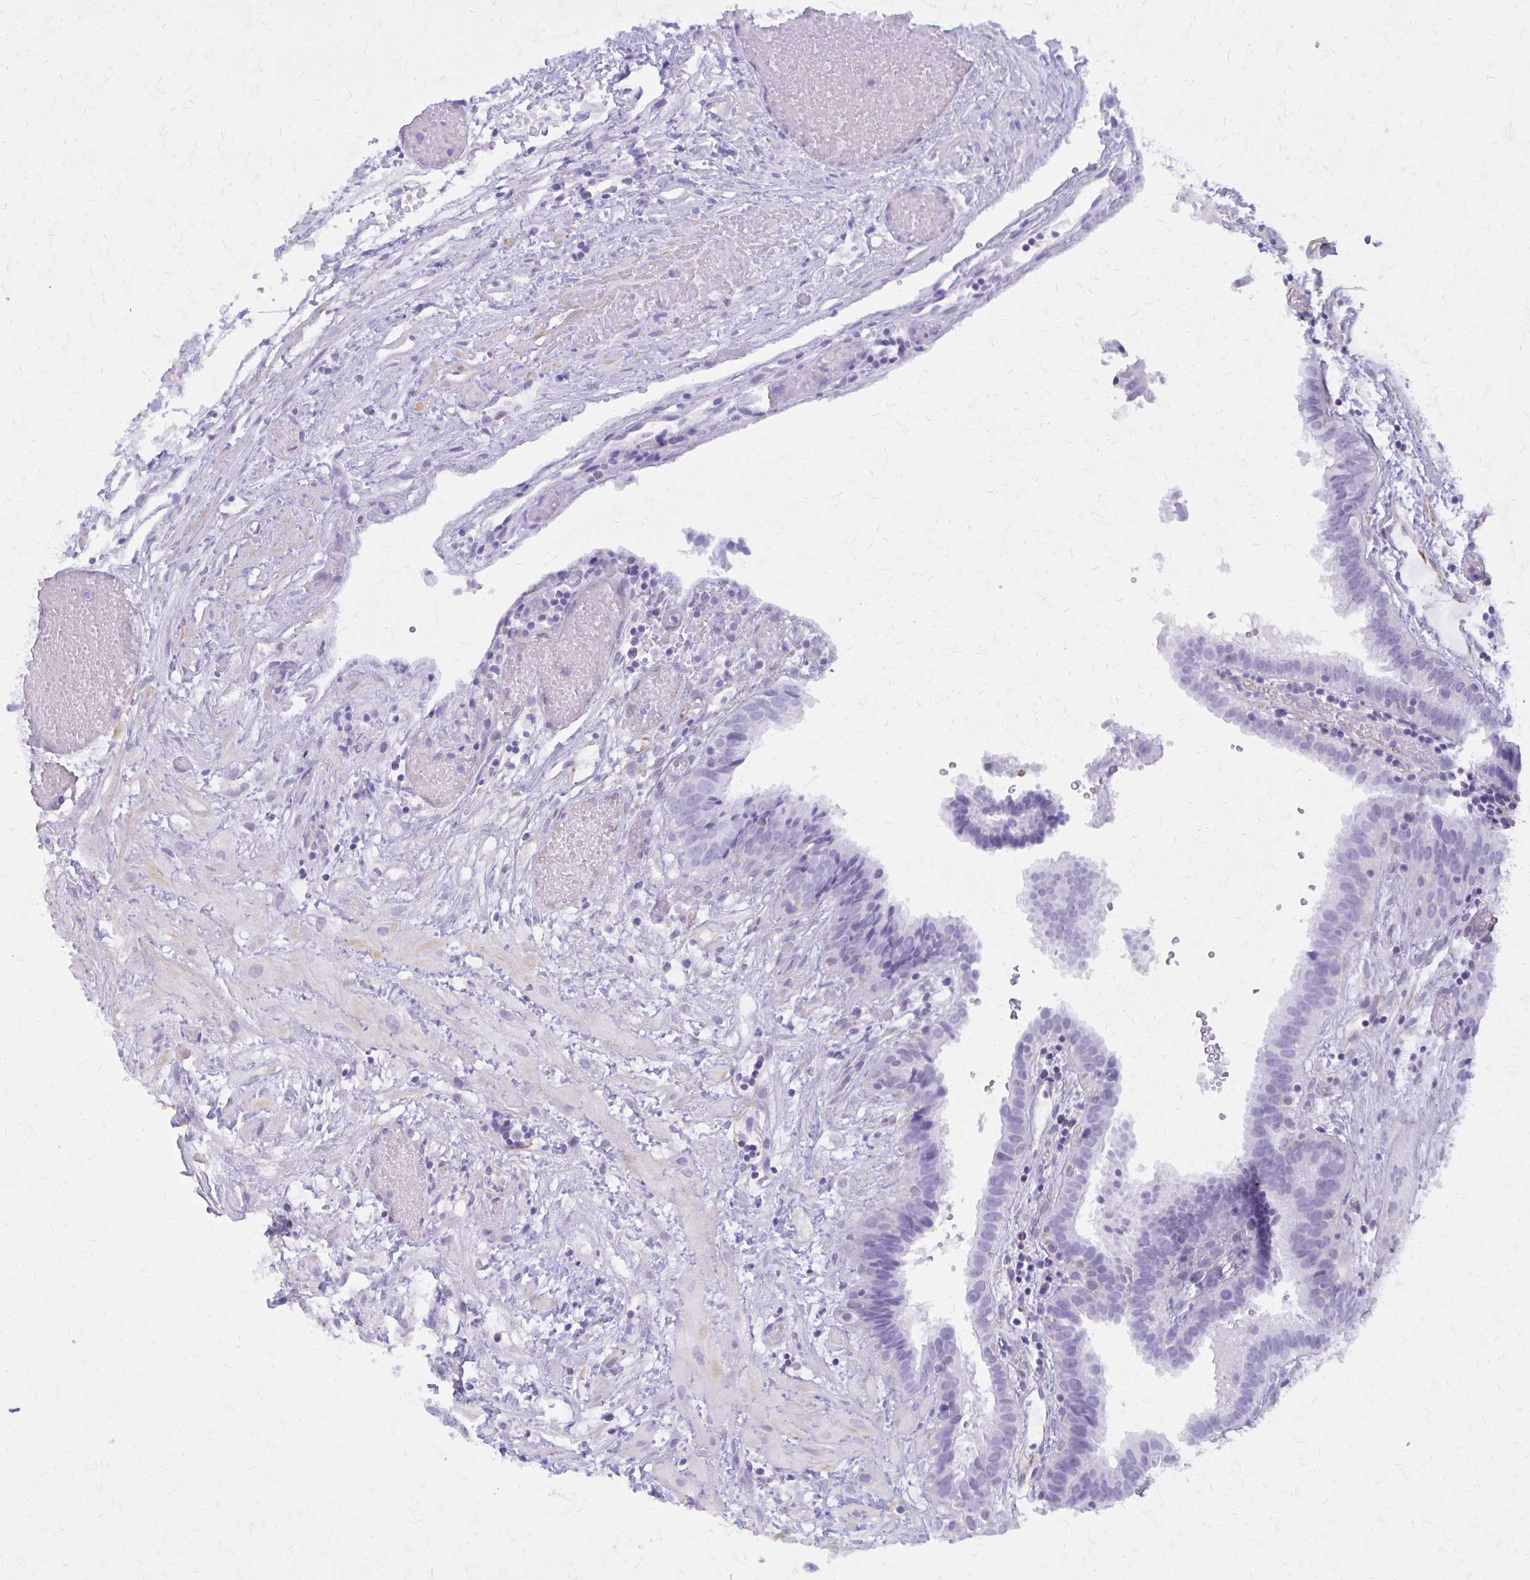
{"staining": {"intensity": "negative", "quantity": "none", "location": "none"}, "tissue": "fallopian tube", "cell_type": "Glandular cells", "image_type": "normal", "snomed": [{"axis": "morphology", "description": "Normal tissue, NOS"}, {"axis": "topography", "description": "Fallopian tube"}], "caption": "A high-resolution micrograph shows IHC staining of benign fallopian tube, which reveals no significant positivity in glandular cells. (Brightfield microscopy of DAB (3,3'-diaminobenzidine) immunohistochemistry at high magnification).", "gene": "GFAP", "patient": {"sex": "female", "age": 37}}